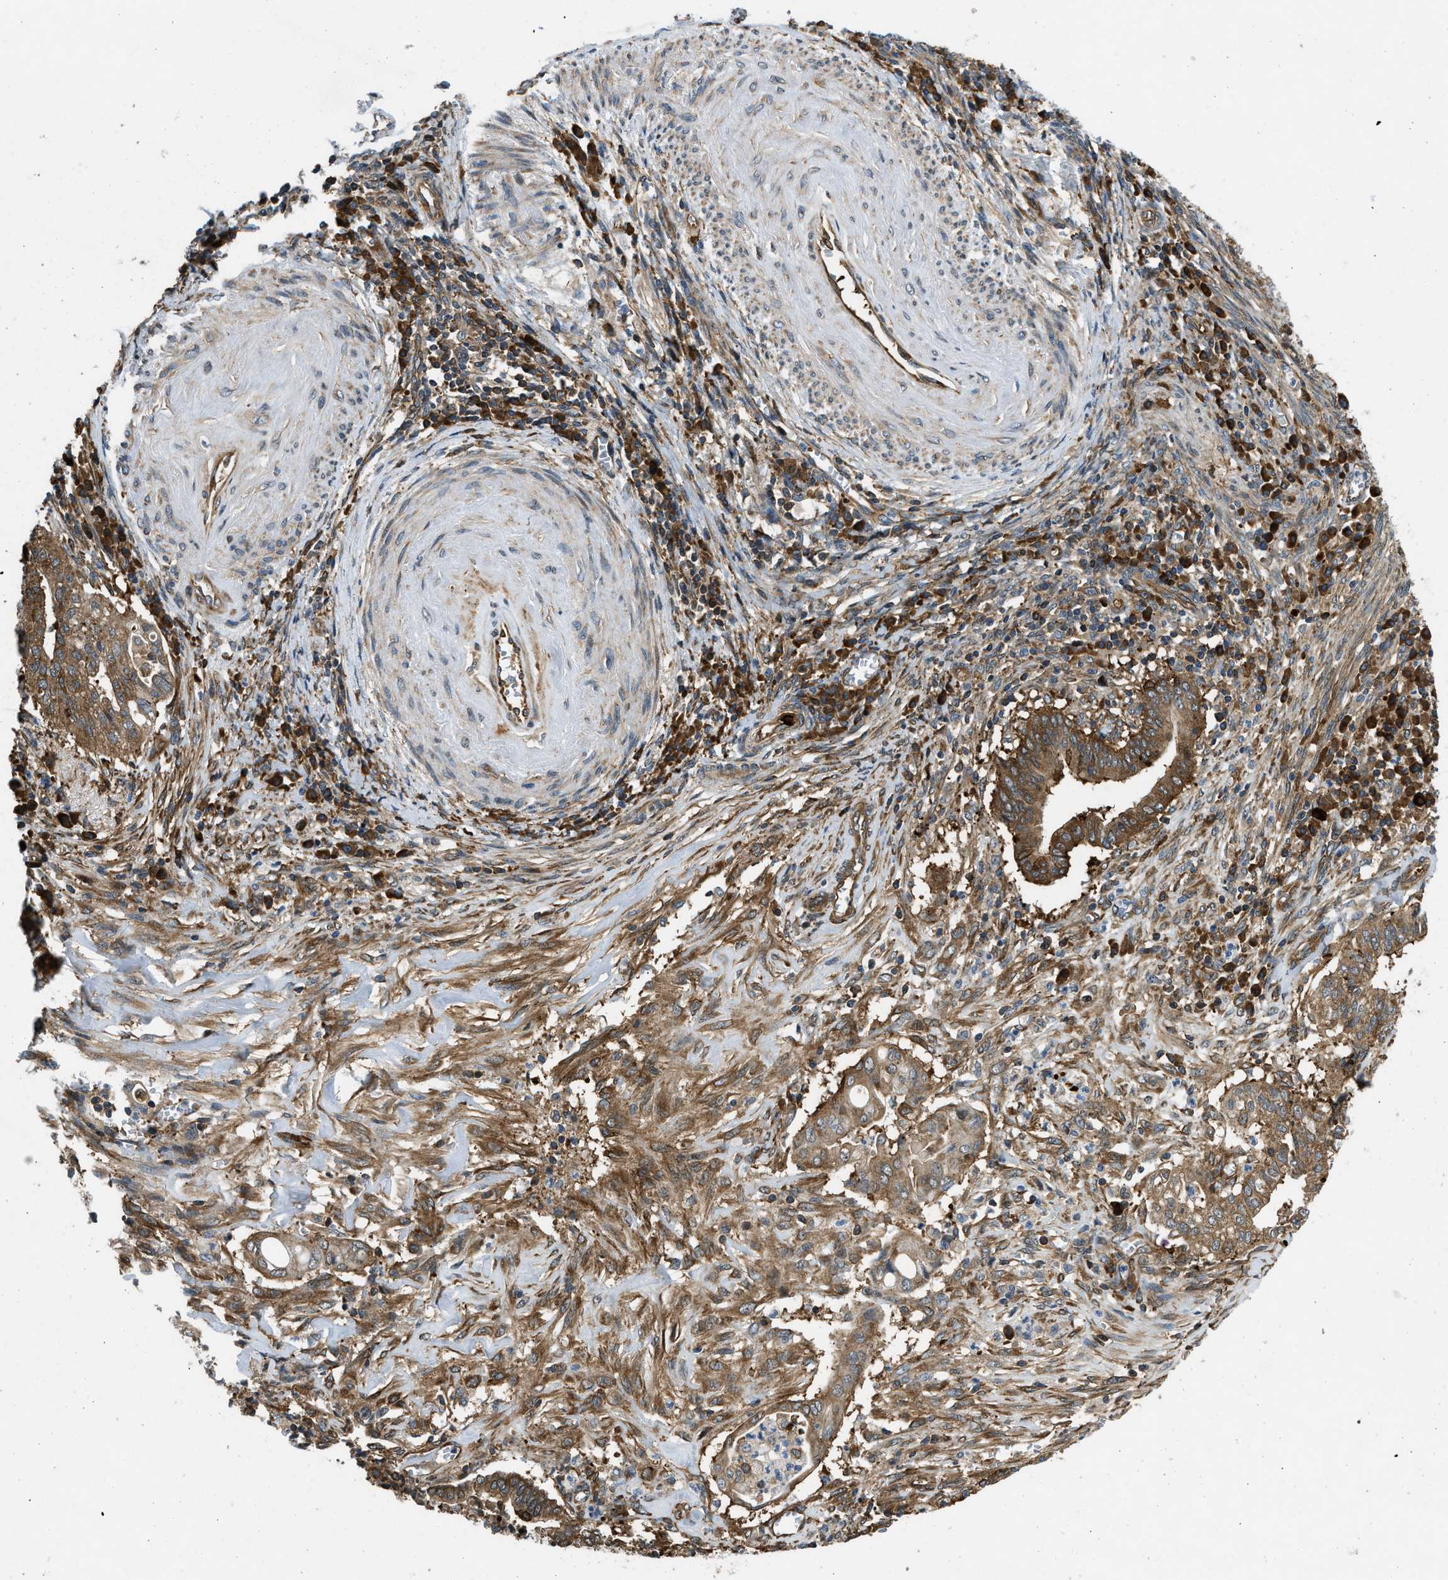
{"staining": {"intensity": "moderate", "quantity": ">75%", "location": "cytoplasmic/membranous"}, "tissue": "cervical cancer", "cell_type": "Tumor cells", "image_type": "cancer", "snomed": [{"axis": "morphology", "description": "Adenocarcinoma, NOS"}, {"axis": "topography", "description": "Cervix"}], "caption": "Immunohistochemistry (IHC) staining of cervical cancer, which displays medium levels of moderate cytoplasmic/membranous staining in about >75% of tumor cells indicating moderate cytoplasmic/membranous protein expression. The staining was performed using DAB (3,3'-diaminobenzidine) (brown) for protein detection and nuclei were counterstained in hematoxylin (blue).", "gene": "RASGRF2", "patient": {"sex": "female", "age": 44}}